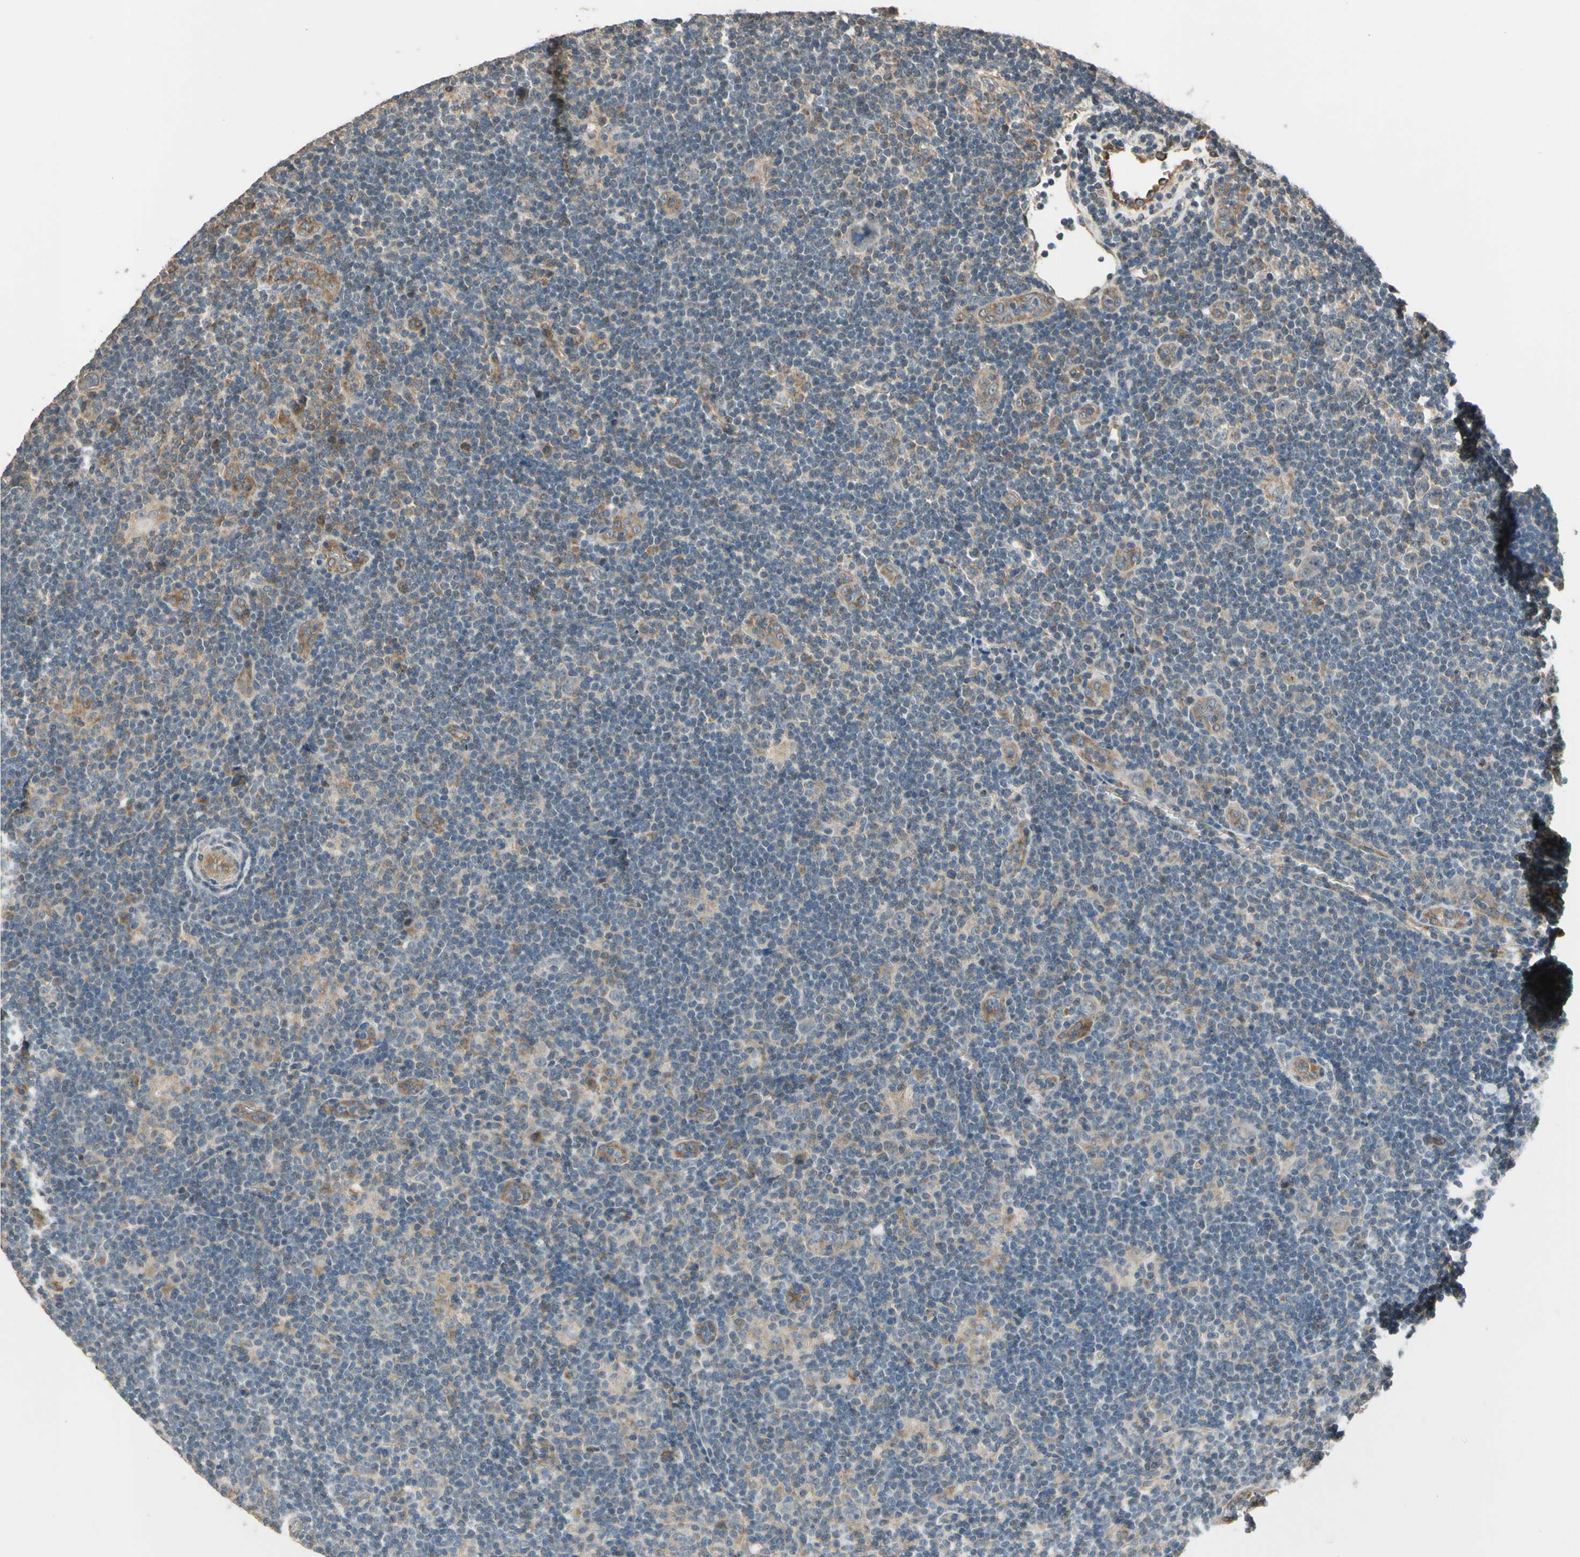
{"staining": {"intensity": "negative", "quantity": "none", "location": "none"}, "tissue": "lymphoma", "cell_type": "Tumor cells", "image_type": "cancer", "snomed": [{"axis": "morphology", "description": "Hodgkin's disease, NOS"}, {"axis": "topography", "description": "Lymph node"}], "caption": "The micrograph shows no staining of tumor cells in Hodgkin's disease.", "gene": "EFNB2", "patient": {"sex": "female", "age": 57}}